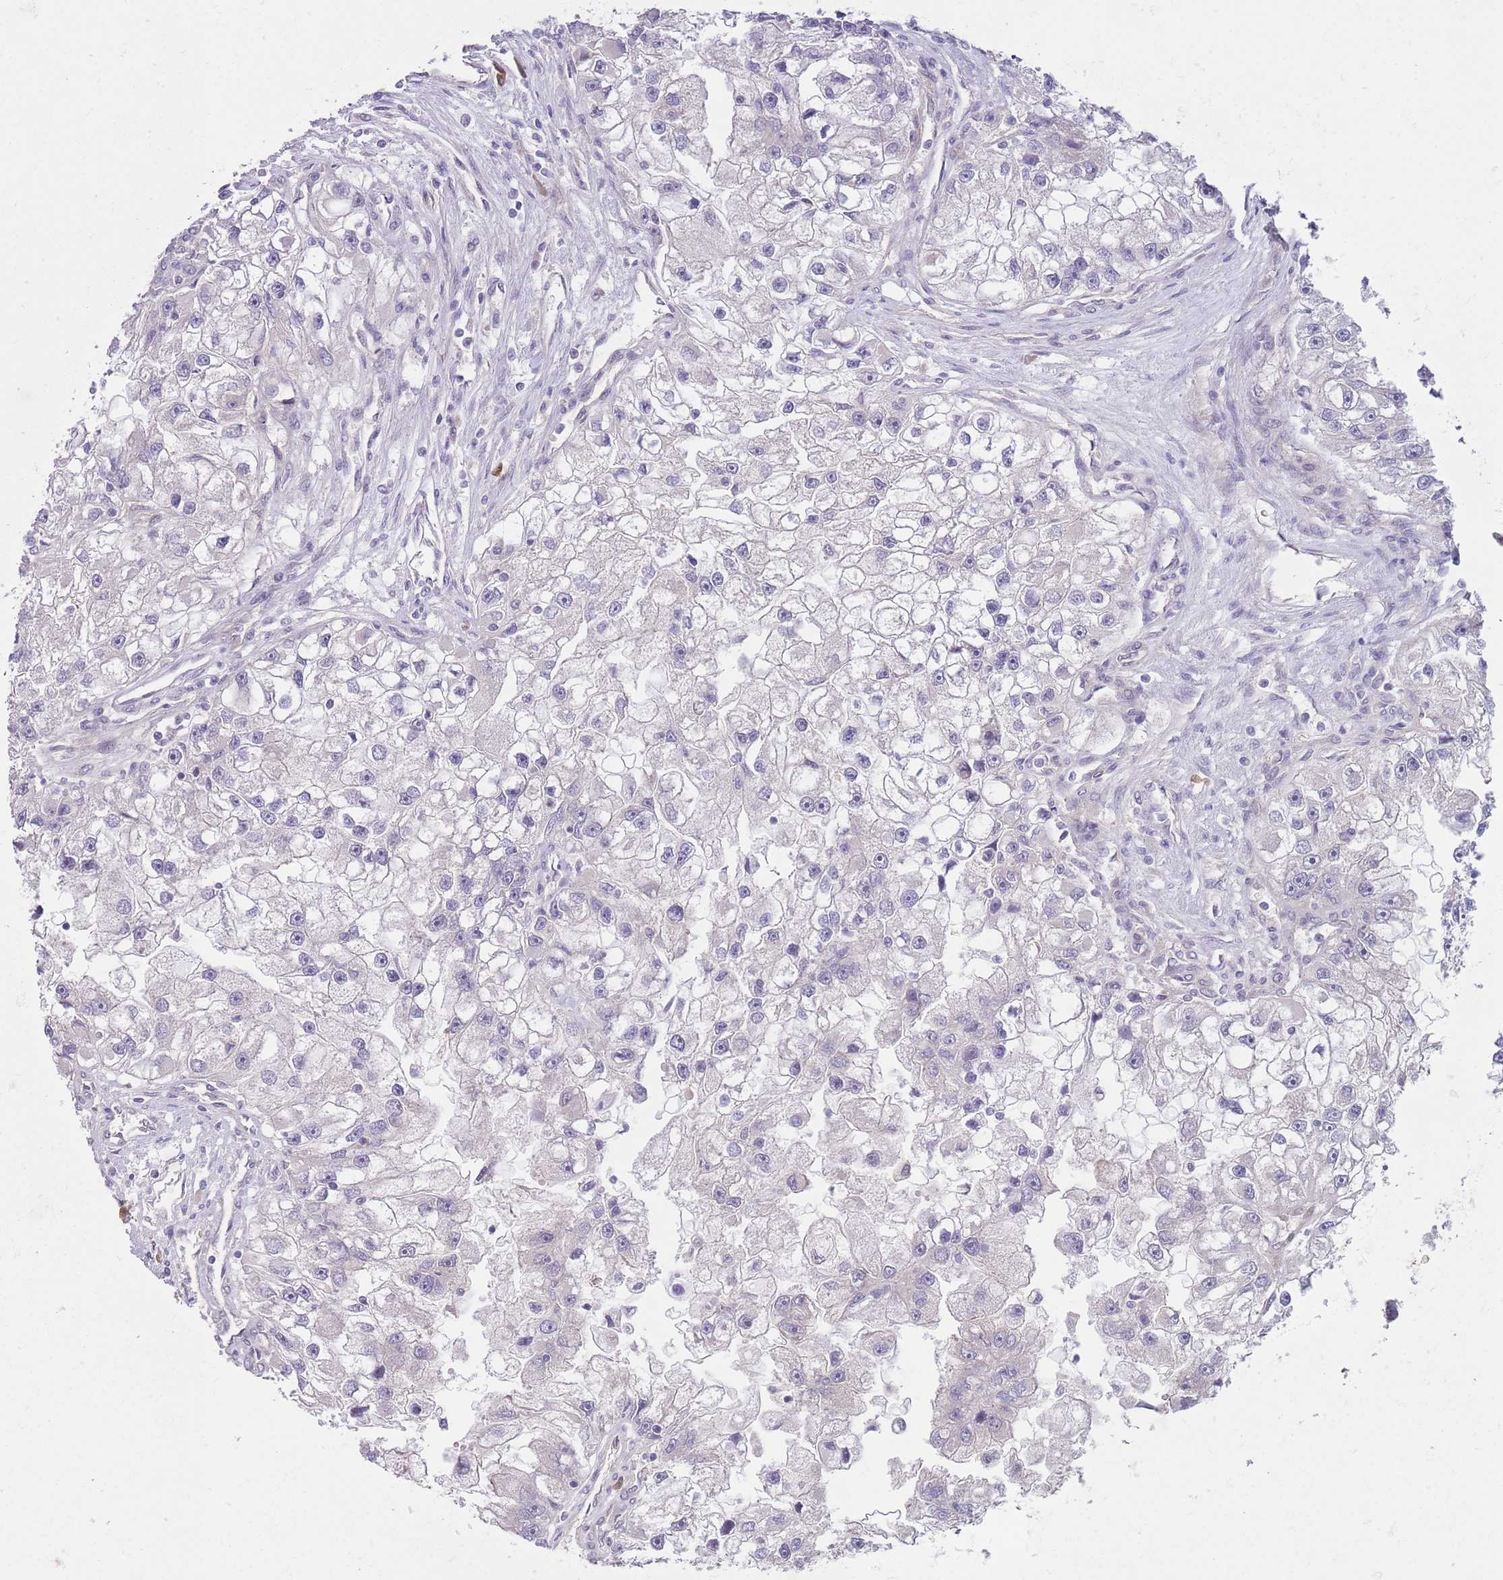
{"staining": {"intensity": "negative", "quantity": "none", "location": "none"}, "tissue": "renal cancer", "cell_type": "Tumor cells", "image_type": "cancer", "snomed": [{"axis": "morphology", "description": "Adenocarcinoma, NOS"}, {"axis": "topography", "description": "Kidney"}], "caption": "This micrograph is of renal adenocarcinoma stained with IHC to label a protein in brown with the nuclei are counter-stained blue. There is no staining in tumor cells.", "gene": "COPE", "patient": {"sex": "male", "age": 63}}